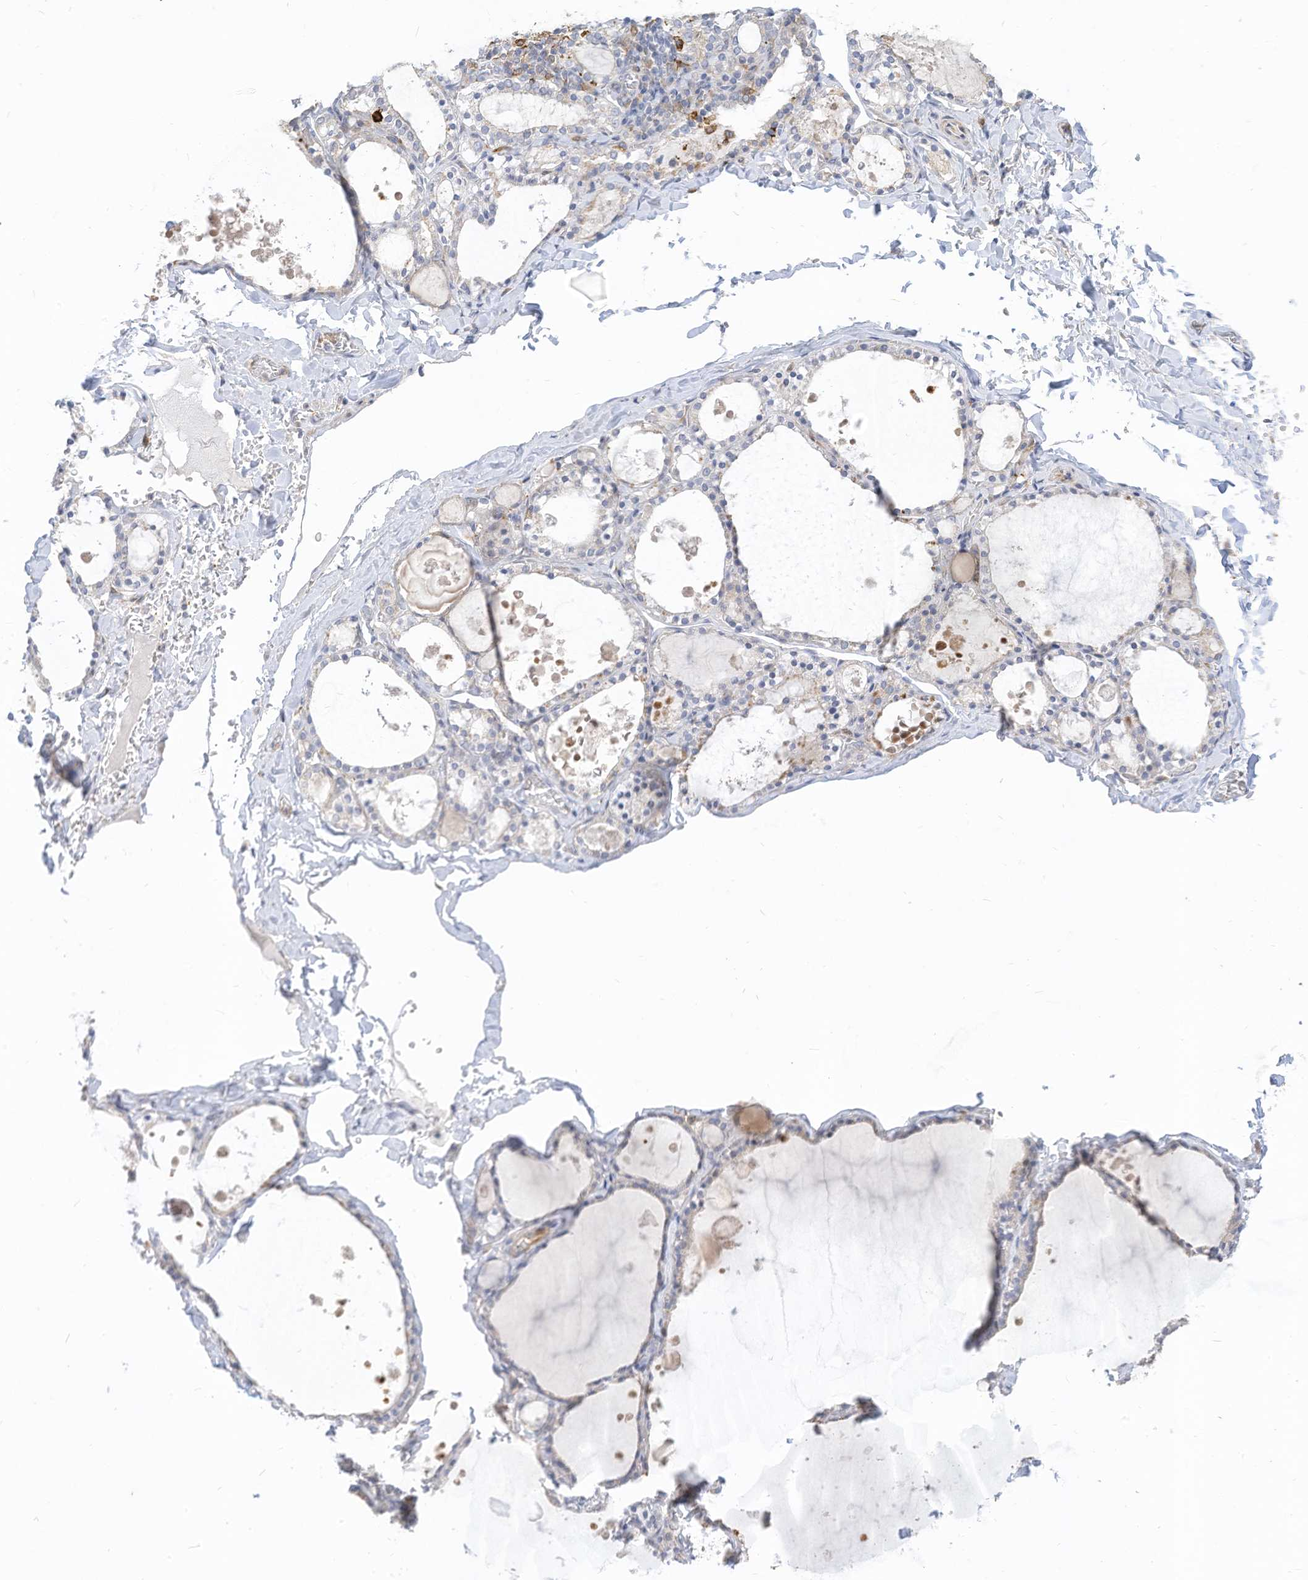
{"staining": {"intensity": "negative", "quantity": "none", "location": "none"}, "tissue": "thyroid gland", "cell_type": "Glandular cells", "image_type": "normal", "snomed": [{"axis": "morphology", "description": "Normal tissue, NOS"}, {"axis": "topography", "description": "Thyroid gland"}], "caption": "High magnification brightfield microscopy of unremarkable thyroid gland stained with DAB (3,3'-diaminobenzidine) (brown) and counterstained with hematoxylin (blue): glandular cells show no significant positivity. (Immunohistochemistry (ihc), brightfield microscopy, high magnification).", "gene": "ATP13A1", "patient": {"sex": "male", "age": 56}}